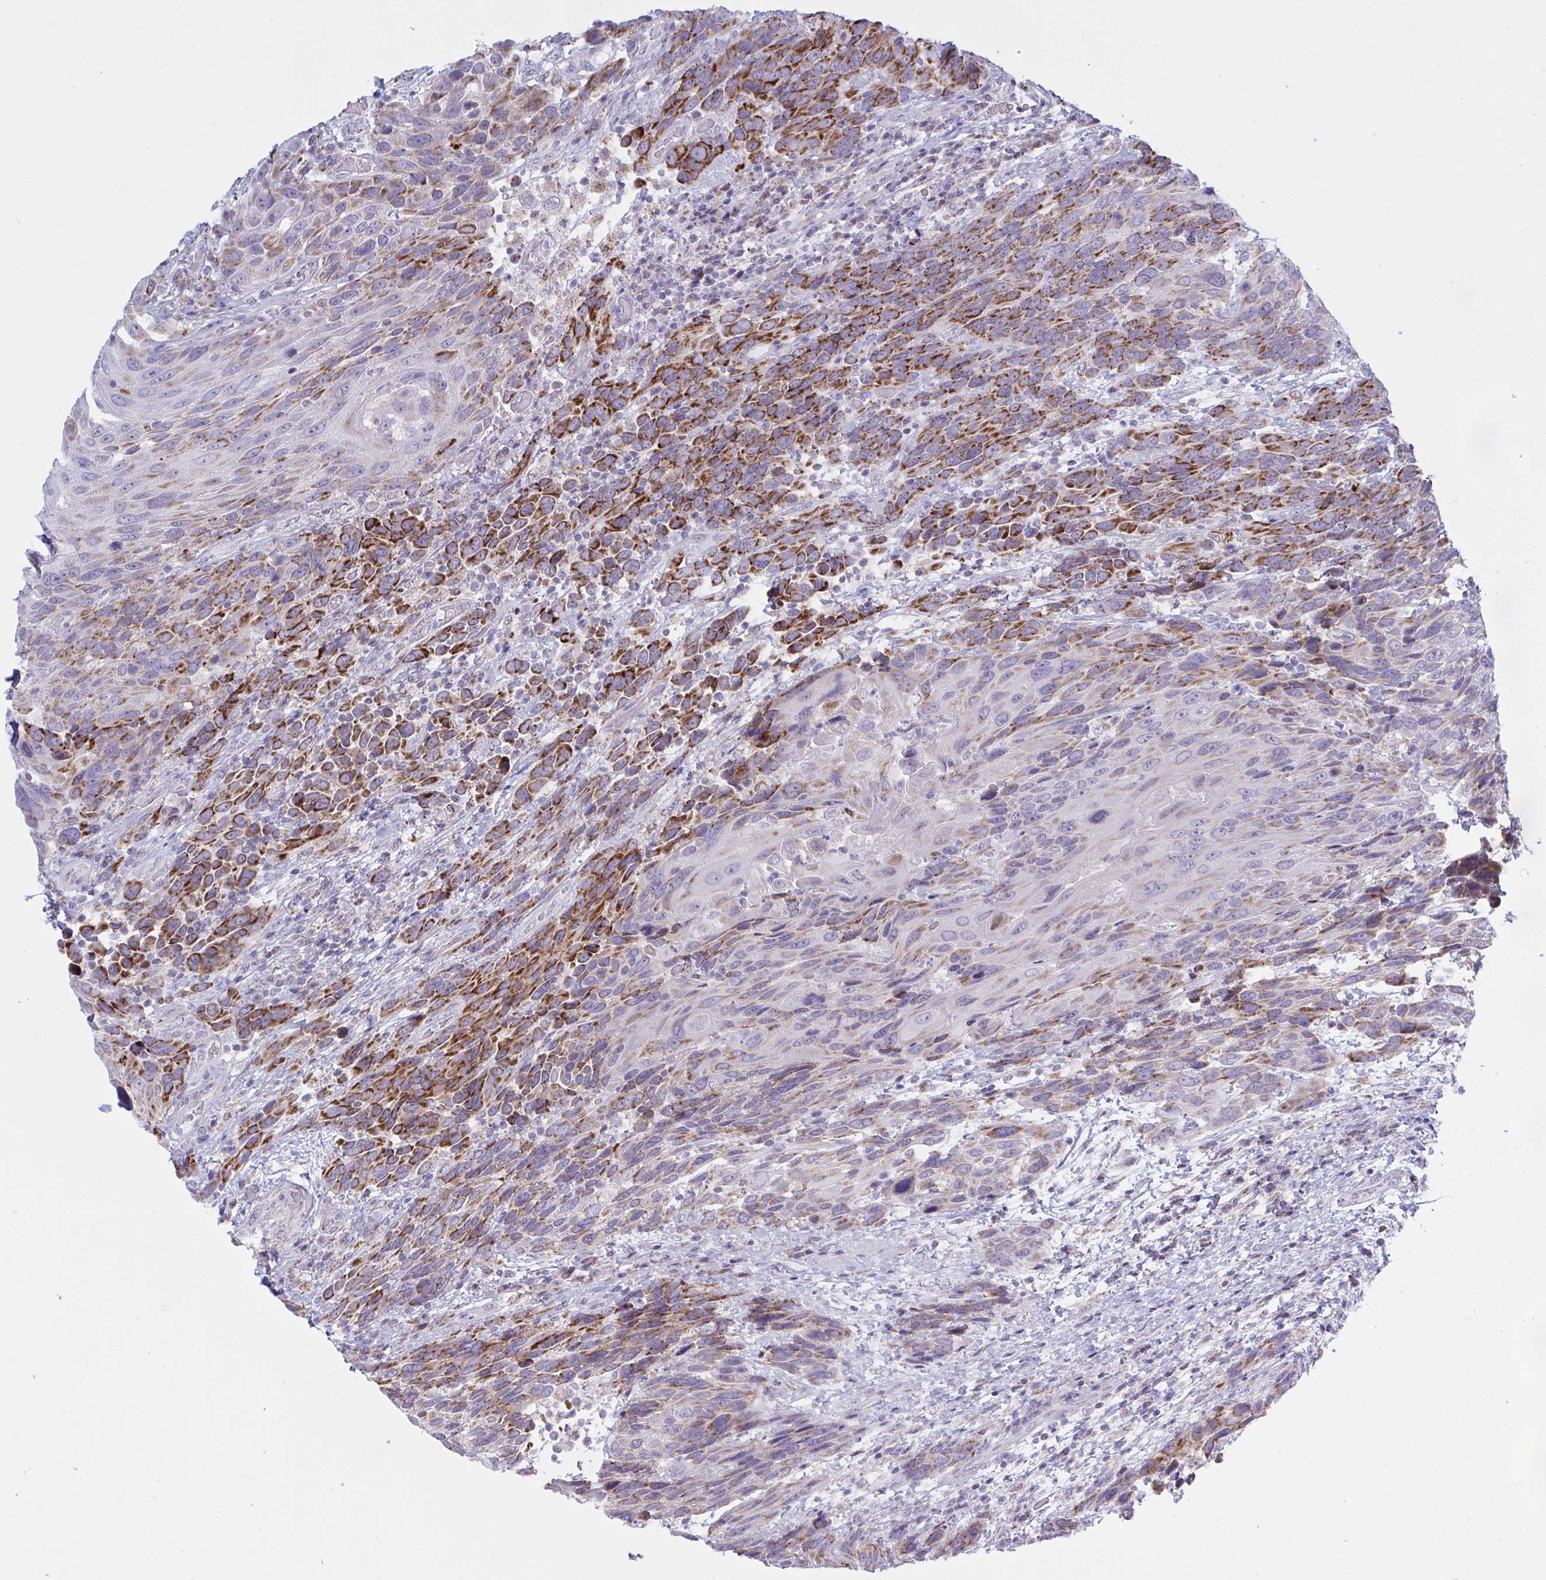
{"staining": {"intensity": "strong", "quantity": "<25%", "location": "cytoplasmic/membranous"}, "tissue": "urothelial cancer", "cell_type": "Tumor cells", "image_type": "cancer", "snomed": [{"axis": "morphology", "description": "Urothelial carcinoma, High grade"}, {"axis": "topography", "description": "Urinary bladder"}], "caption": "Human urothelial carcinoma (high-grade) stained for a protein (brown) shows strong cytoplasmic/membranous positive staining in approximately <25% of tumor cells.", "gene": "ATG9A", "patient": {"sex": "female", "age": 70}}